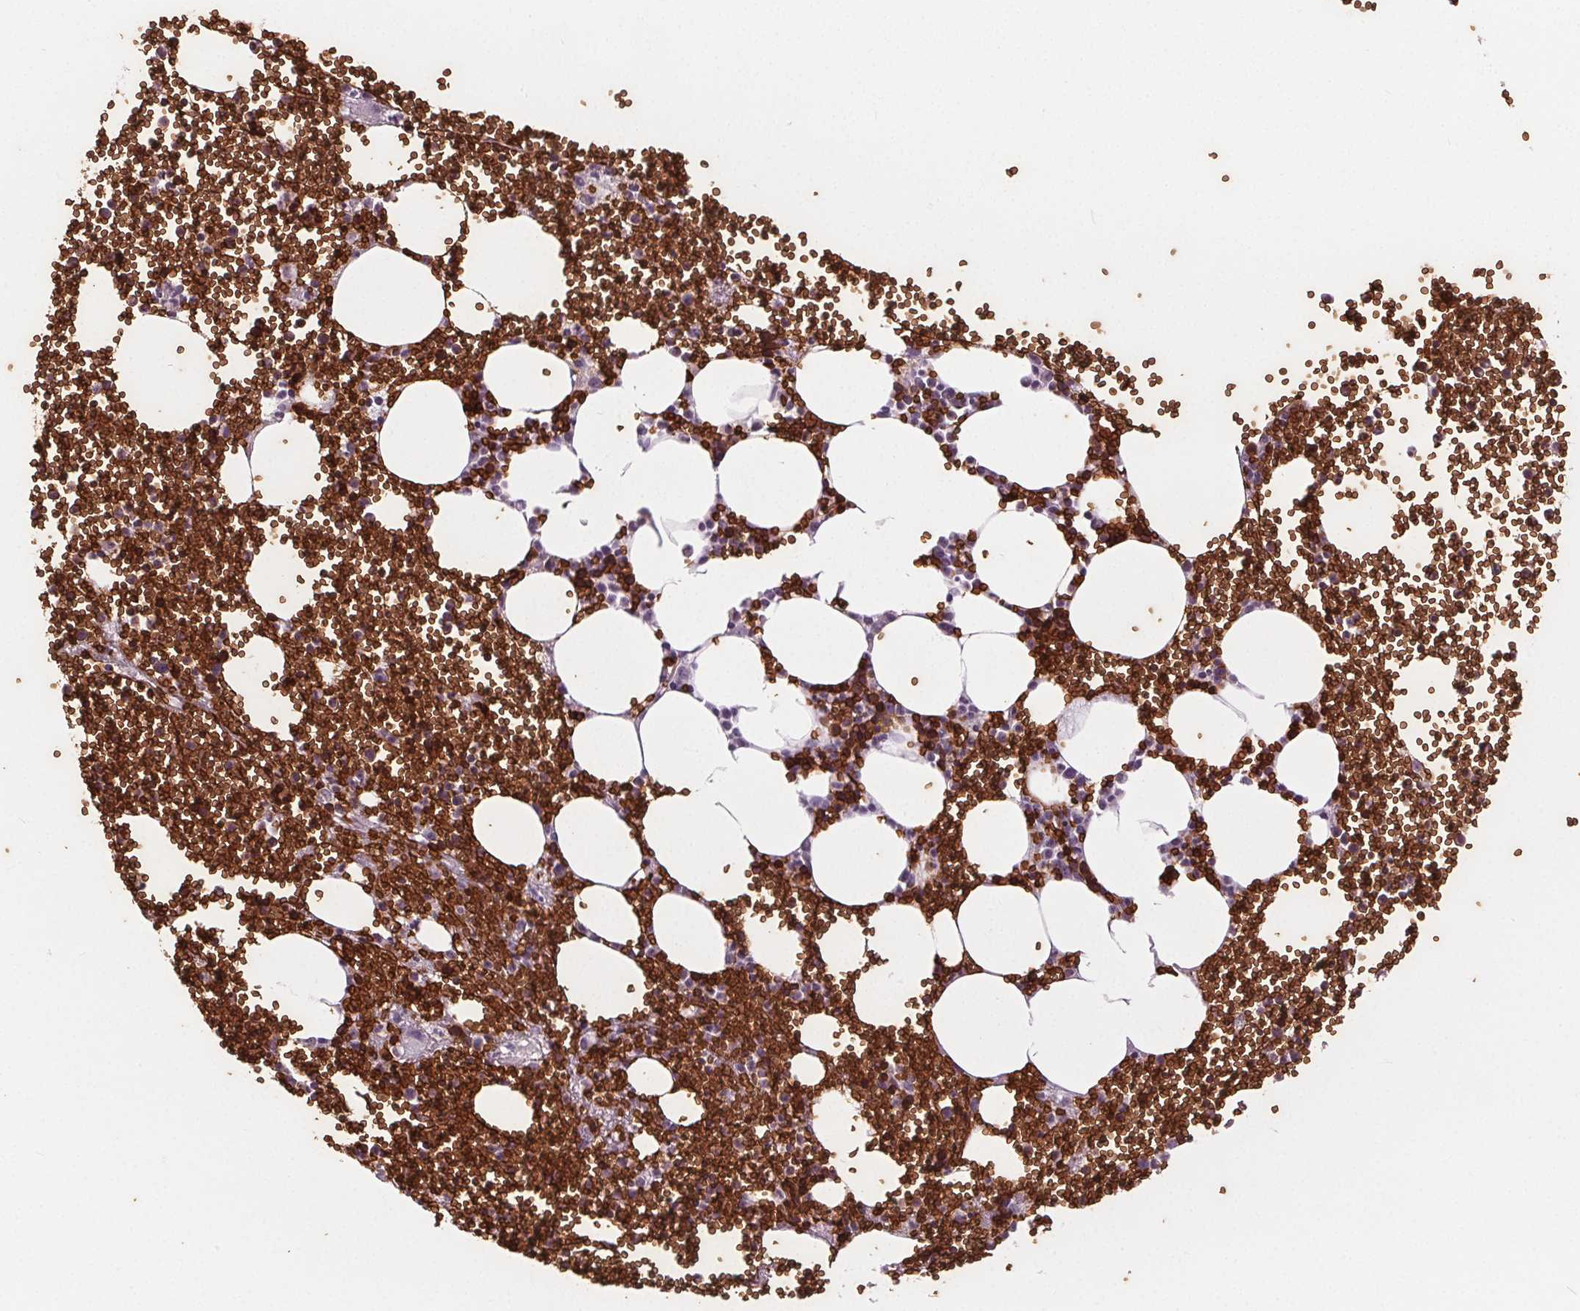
{"staining": {"intensity": "negative", "quantity": "none", "location": "none"}, "tissue": "bone marrow", "cell_type": "Hematopoietic cells", "image_type": "normal", "snomed": [{"axis": "morphology", "description": "Normal tissue, NOS"}, {"axis": "topography", "description": "Bone marrow"}], "caption": "Immunohistochemistry of unremarkable human bone marrow demonstrates no positivity in hematopoietic cells.", "gene": "SLC4A1", "patient": {"sex": "male", "age": 89}}